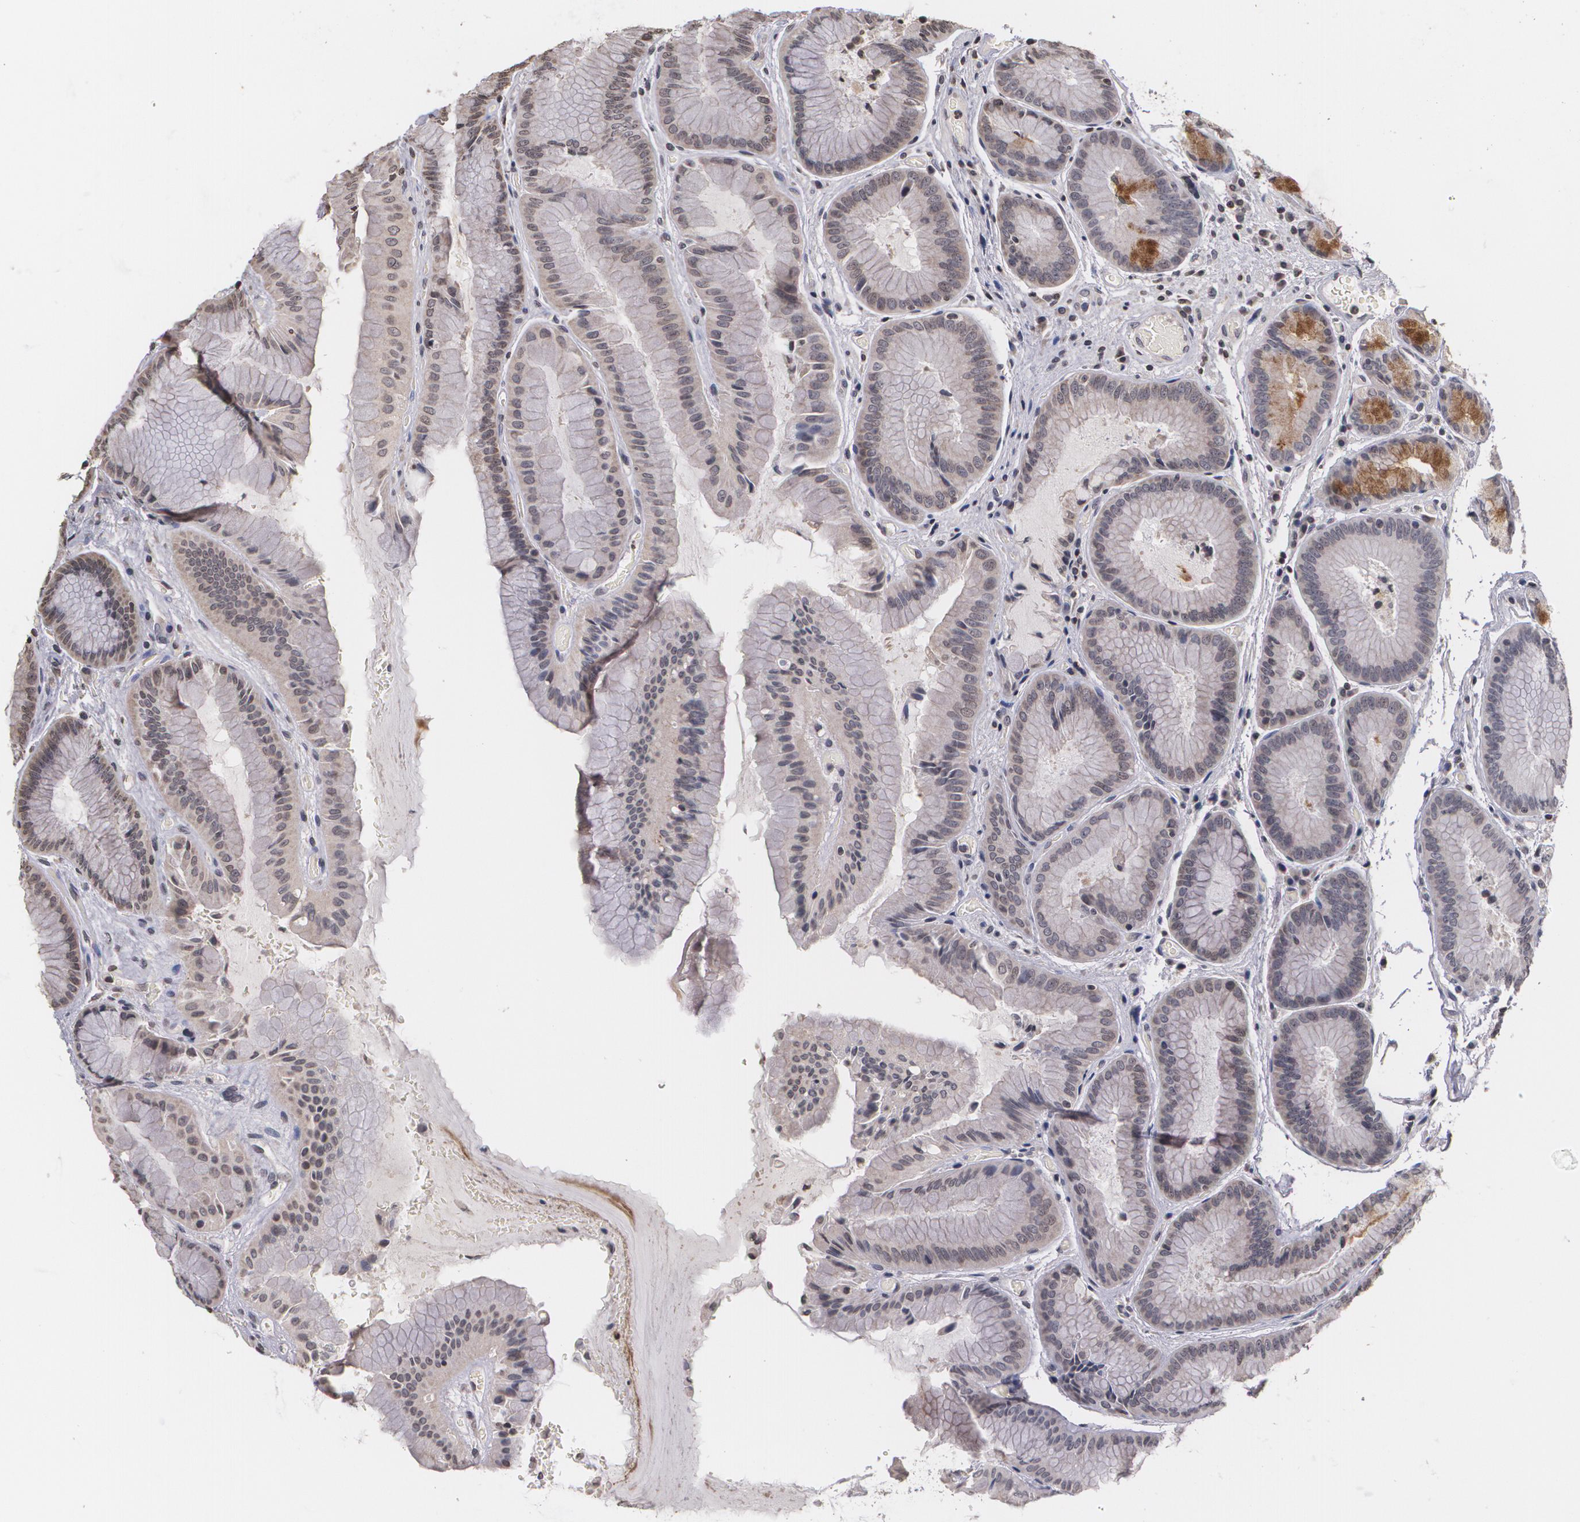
{"staining": {"intensity": "moderate", "quantity": "<25%", "location": "cytoplasmic/membranous"}, "tissue": "stomach", "cell_type": "Glandular cells", "image_type": "normal", "snomed": [{"axis": "morphology", "description": "Normal tissue, NOS"}, {"axis": "topography", "description": "Esophagus"}, {"axis": "topography", "description": "Stomach, upper"}], "caption": "Stomach stained for a protein (brown) exhibits moderate cytoplasmic/membranous positive staining in approximately <25% of glandular cells.", "gene": "THRB", "patient": {"sex": "male", "age": 47}}